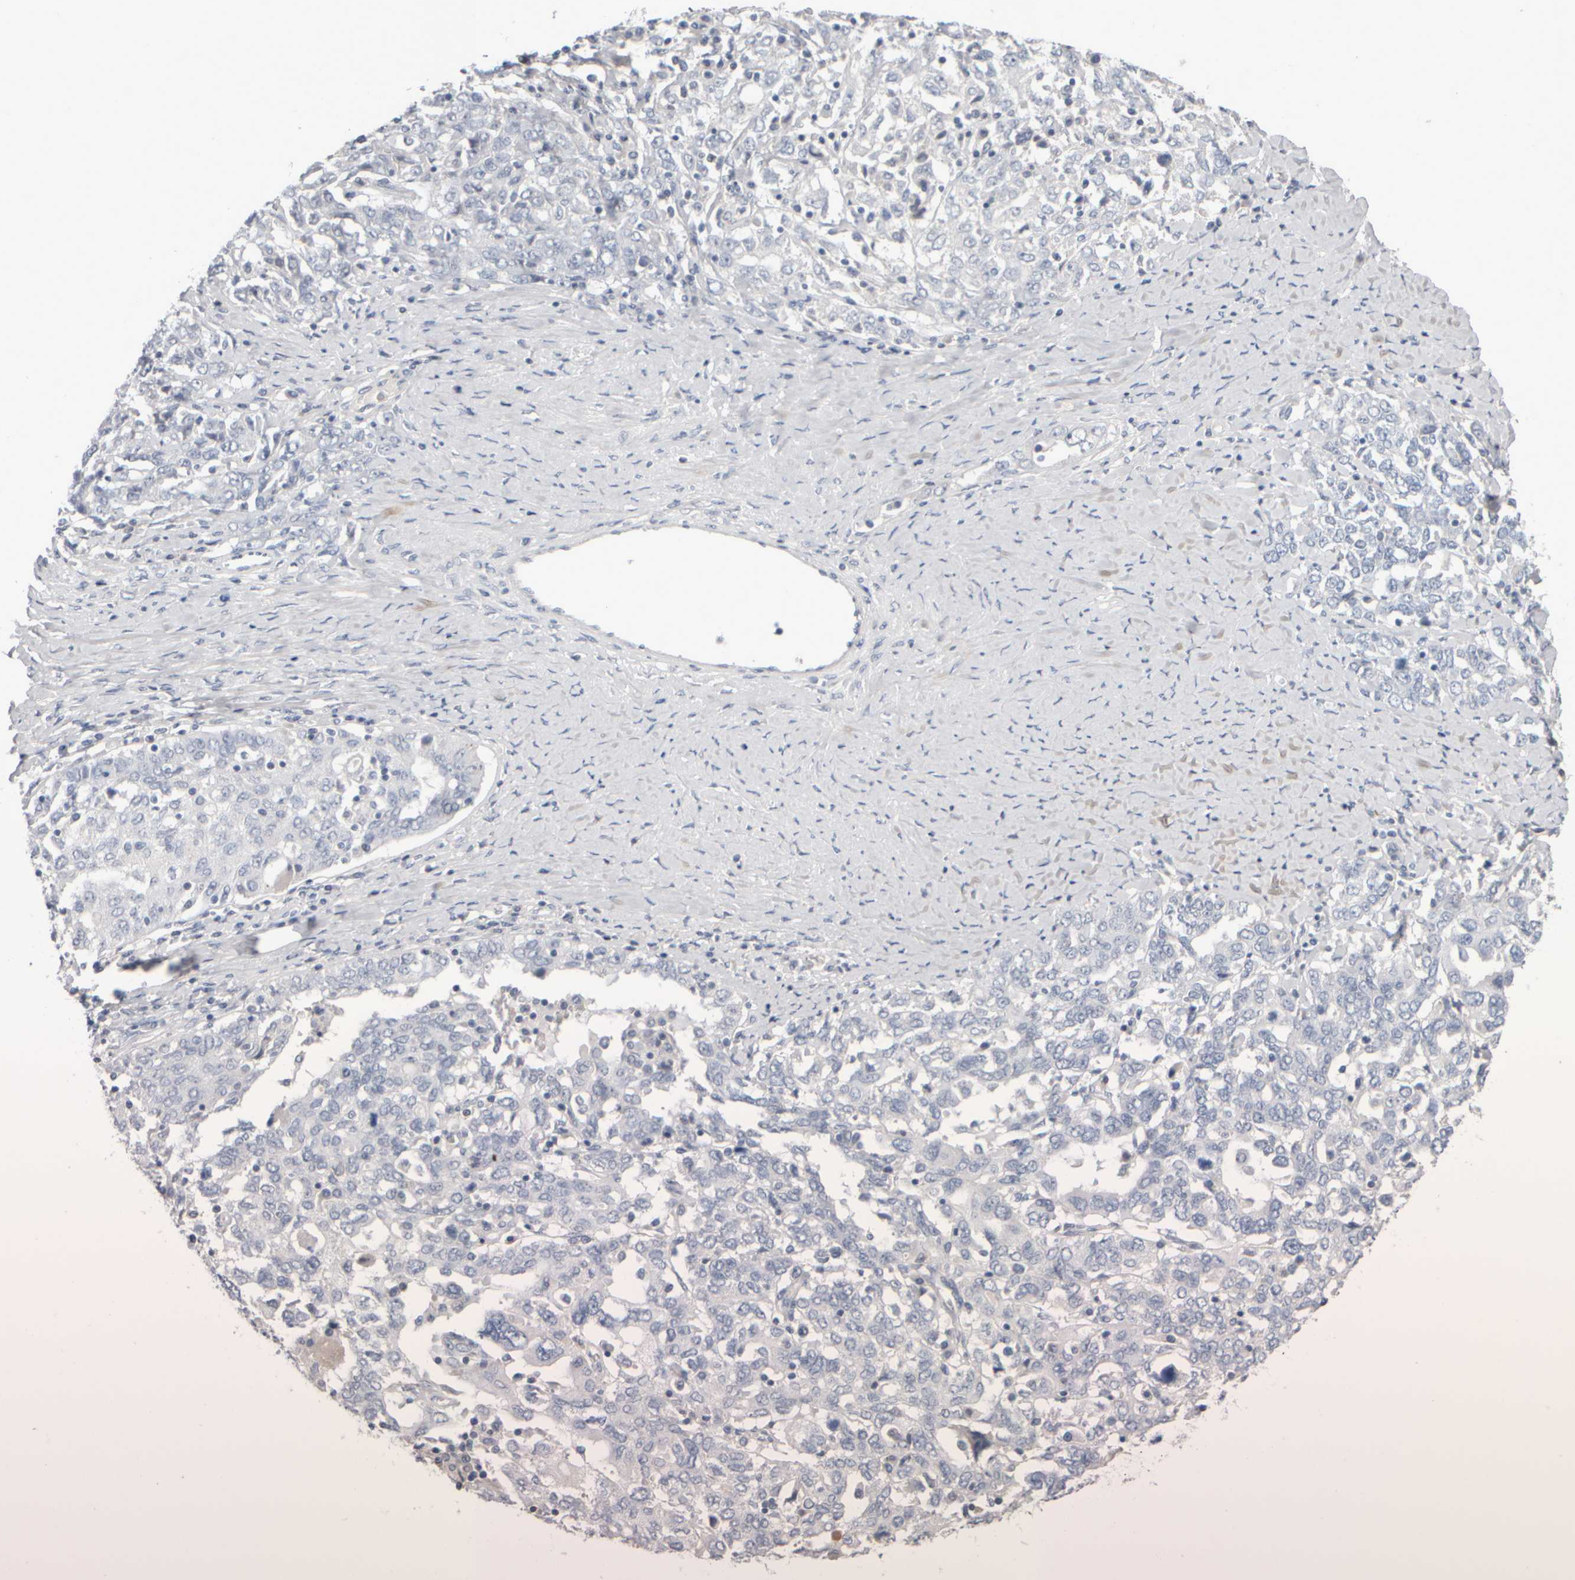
{"staining": {"intensity": "negative", "quantity": "none", "location": "none"}, "tissue": "ovarian cancer", "cell_type": "Tumor cells", "image_type": "cancer", "snomed": [{"axis": "morphology", "description": "Carcinoma, endometroid"}, {"axis": "topography", "description": "Ovary"}], "caption": "This is an immunohistochemistry micrograph of ovarian cancer. There is no positivity in tumor cells.", "gene": "EPHX2", "patient": {"sex": "female", "age": 62}}